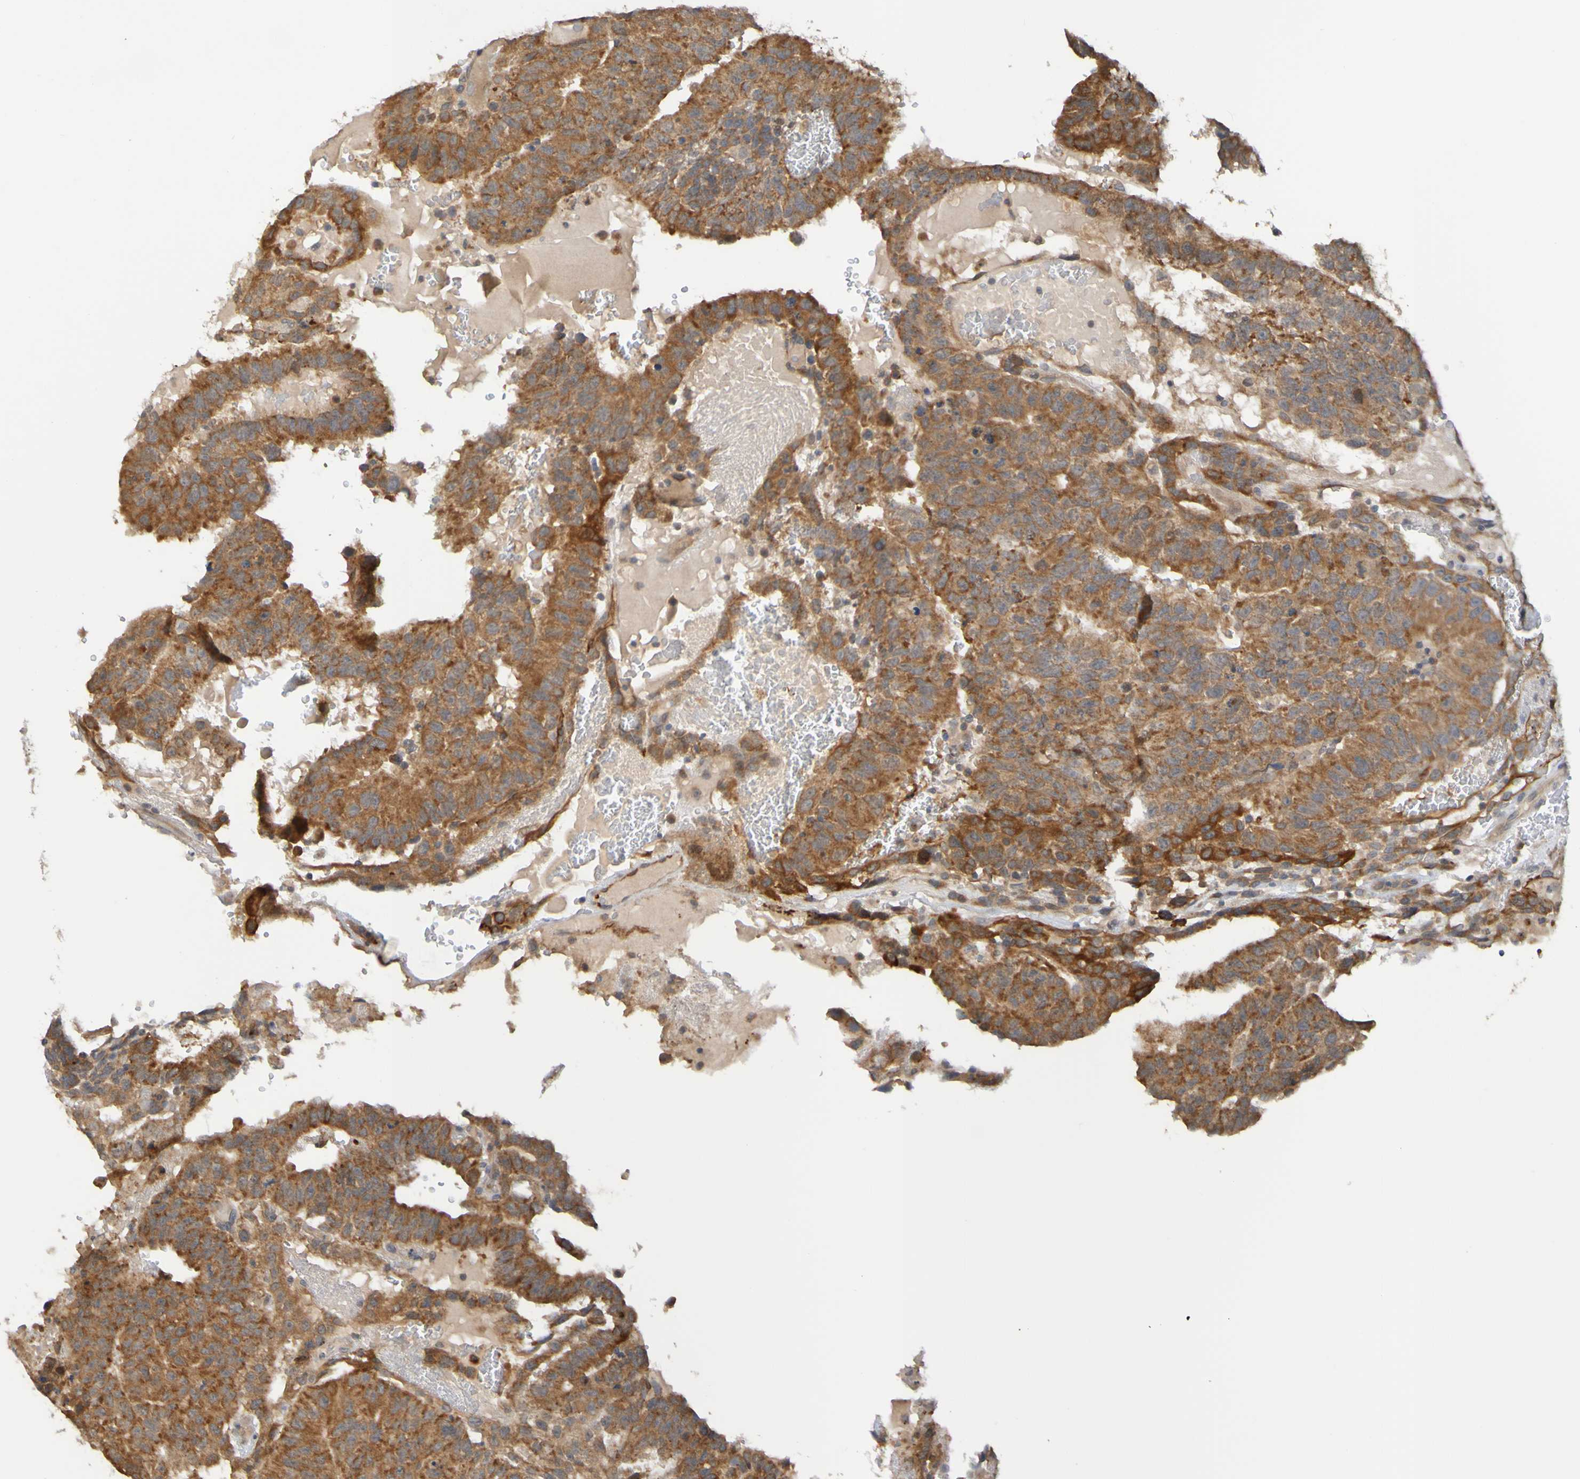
{"staining": {"intensity": "strong", "quantity": ">75%", "location": "cytoplasmic/membranous"}, "tissue": "testis cancer", "cell_type": "Tumor cells", "image_type": "cancer", "snomed": [{"axis": "morphology", "description": "Seminoma, NOS"}, {"axis": "morphology", "description": "Carcinoma, Embryonal, NOS"}, {"axis": "topography", "description": "Testis"}], "caption": "Immunohistochemical staining of human embryonal carcinoma (testis) displays high levels of strong cytoplasmic/membranous staining in about >75% of tumor cells.", "gene": "NAV2", "patient": {"sex": "male", "age": 52}}